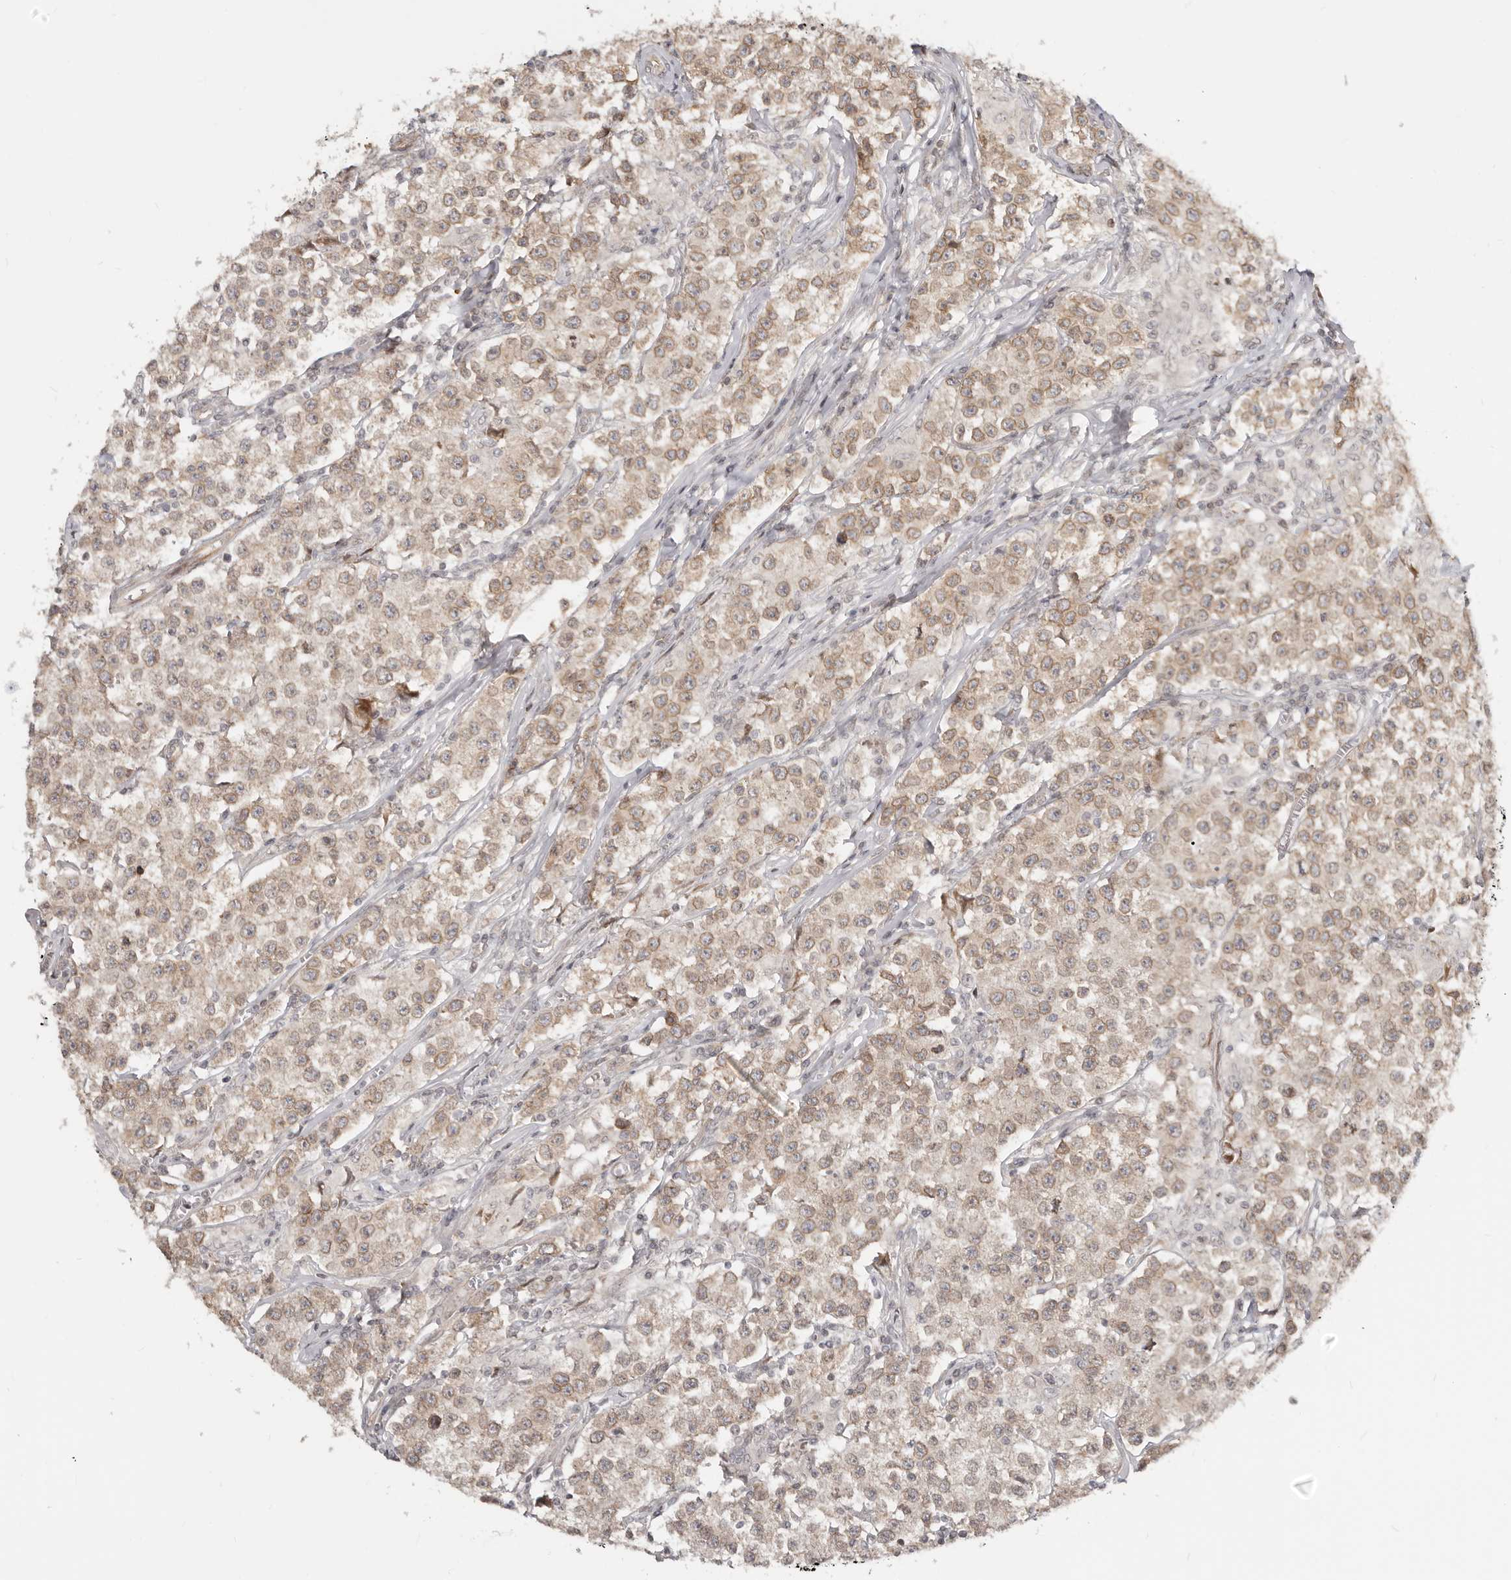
{"staining": {"intensity": "strong", "quantity": "25%-75%", "location": "cytoplasmic/membranous,nuclear"}, "tissue": "testis cancer", "cell_type": "Tumor cells", "image_type": "cancer", "snomed": [{"axis": "morphology", "description": "Seminoma, NOS"}, {"axis": "morphology", "description": "Carcinoma, Embryonal, NOS"}, {"axis": "topography", "description": "Testis"}], "caption": "A brown stain shows strong cytoplasmic/membranous and nuclear expression of a protein in human testis cancer (embryonal carcinoma) tumor cells. (DAB IHC, brown staining for protein, blue staining for nuclei).", "gene": "NUP153", "patient": {"sex": "male", "age": 43}}